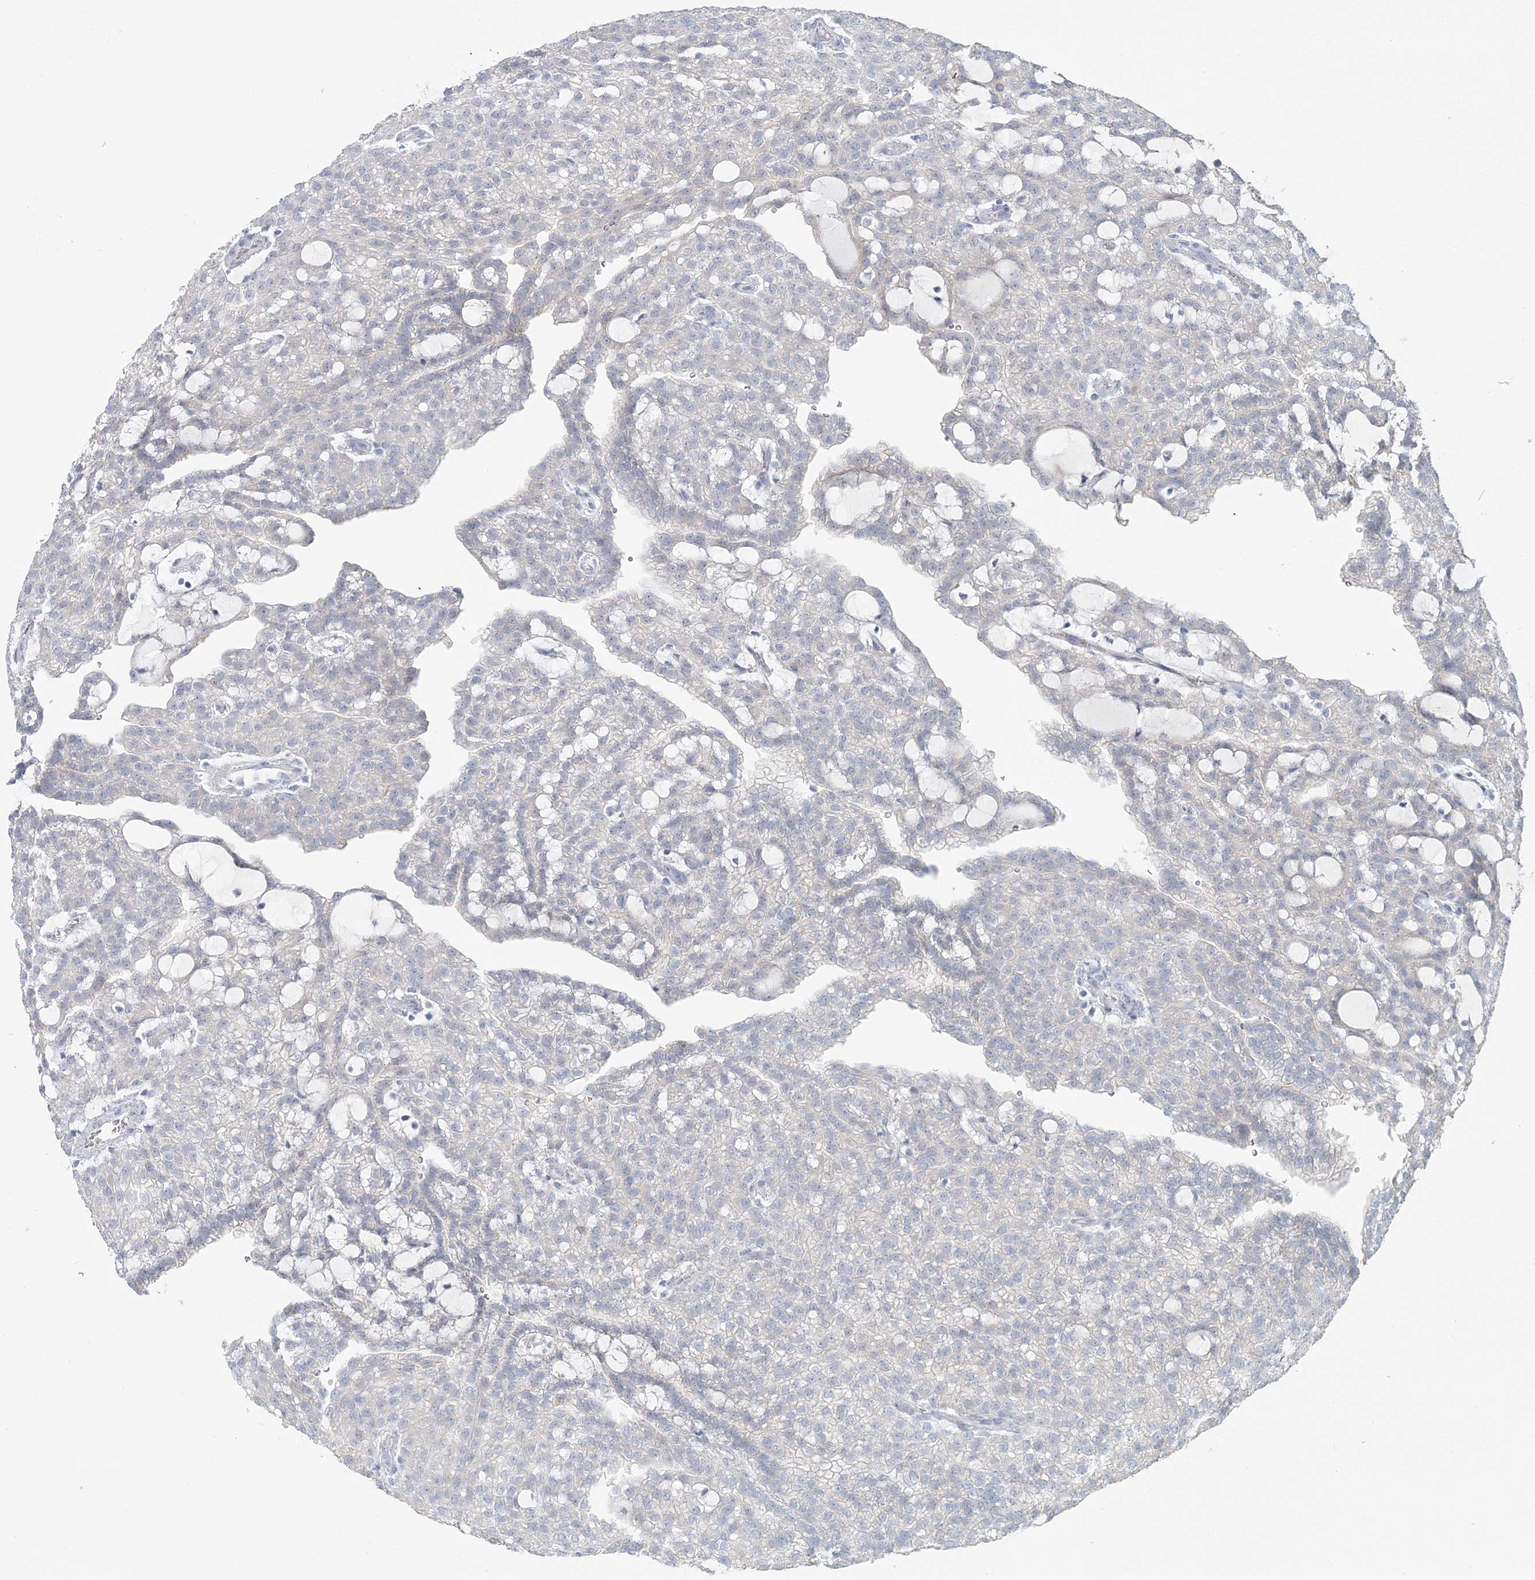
{"staining": {"intensity": "negative", "quantity": "none", "location": "none"}, "tissue": "renal cancer", "cell_type": "Tumor cells", "image_type": "cancer", "snomed": [{"axis": "morphology", "description": "Adenocarcinoma, NOS"}, {"axis": "topography", "description": "Kidney"}], "caption": "Tumor cells are negative for brown protein staining in adenocarcinoma (renal). (Brightfield microscopy of DAB immunohistochemistry at high magnification).", "gene": "CMBL", "patient": {"sex": "male", "age": 63}}